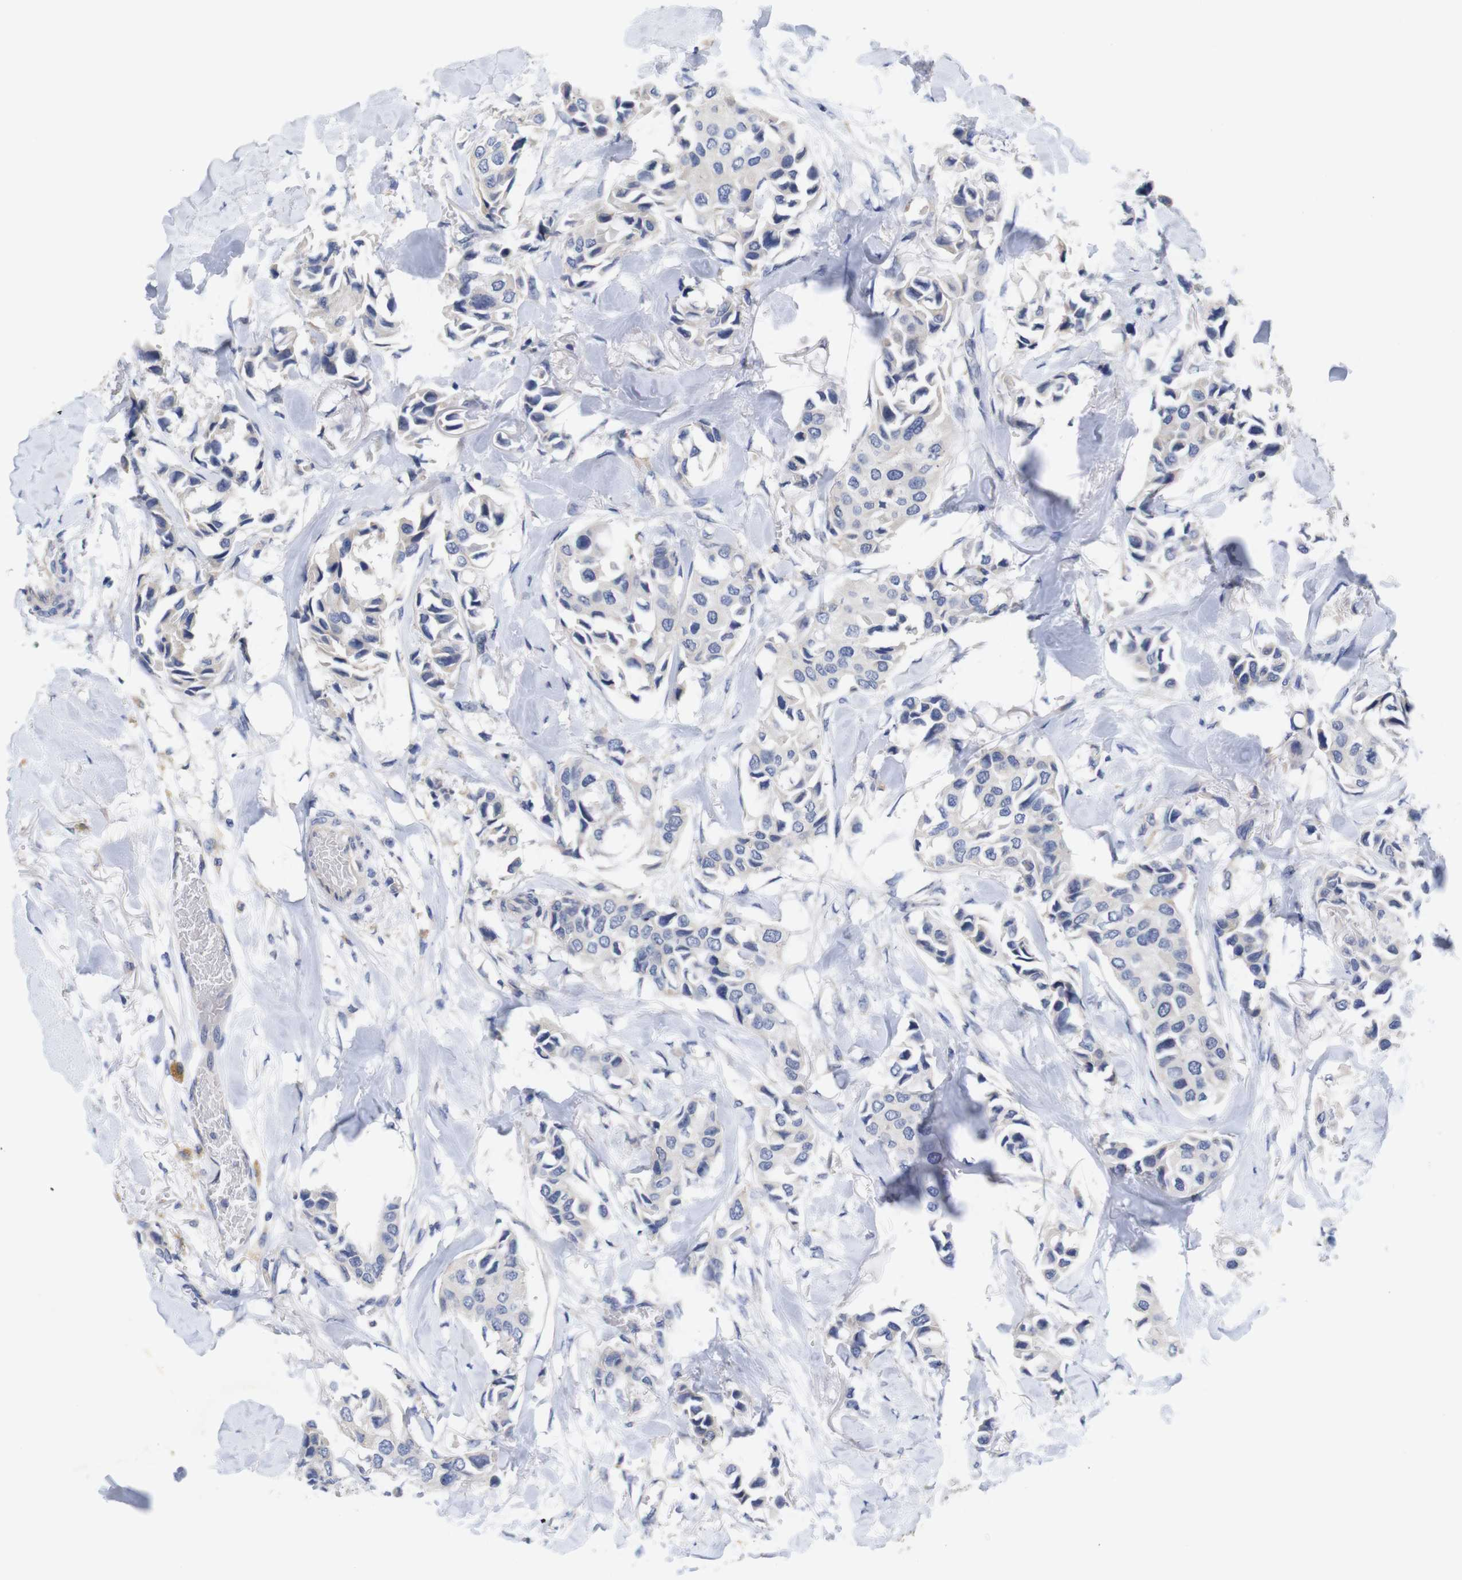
{"staining": {"intensity": "negative", "quantity": "none", "location": "none"}, "tissue": "breast cancer", "cell_type": "Tumor cells", "image_type": "cancer", "snomed": [{"axis": "morphology", "description": "Duct carcinoma"}, {"axis": "topography", "description": "Breast"}], "caption": "Tumor cells show no significant protein positivity in breast cancer. The staining was performed using DAB (3,3'-diaminobenzidine) to visualize the protein expression in brown, while the nuclei were stained in blue with hematoxylin (Magnification: 20x).", "gene": "TNNI3", "patient": {"sex": "female", "age": 80}}